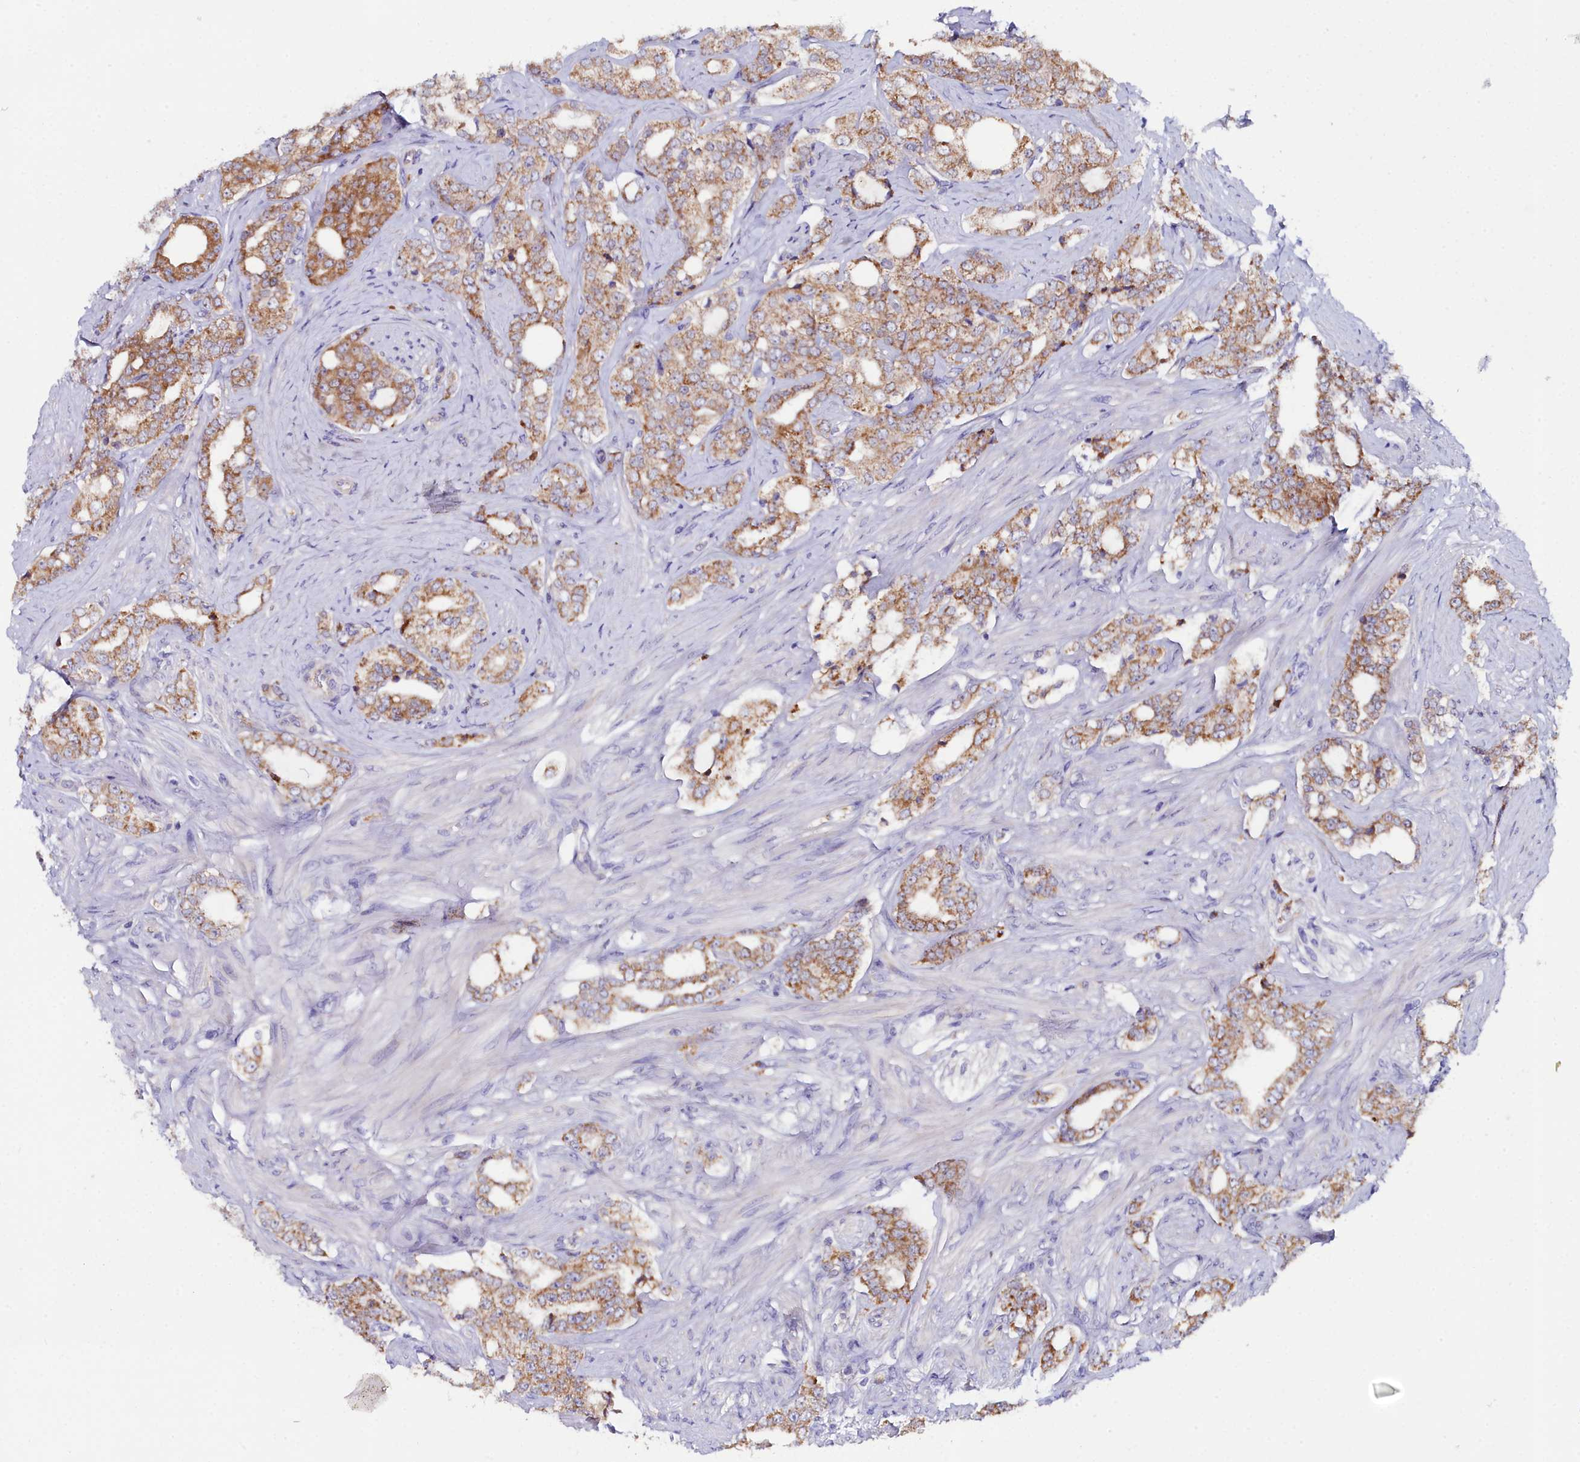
{"staining": {"intensity": "moderate", "quantity": ">75%", "location": "cytoplasmic/membranous"}, "tissue": "prostate cancer", "cell_type": "Tumor cells", "image_type": "cancer", "snomed": [{"axis": "morphology", "description": "Adenocarcinoma, High grade"}, {"axis": "topography", "description": "Prostate"}], "caption": "Protein expression analysis of high-grade adenocarcinoma (prostate) exhibits moderate cytoplasmic/membranous positivity in approximately >75% of tumor cells.", "gene": "SLC49A3", "patient": {"sex": "male", "age": 64}}